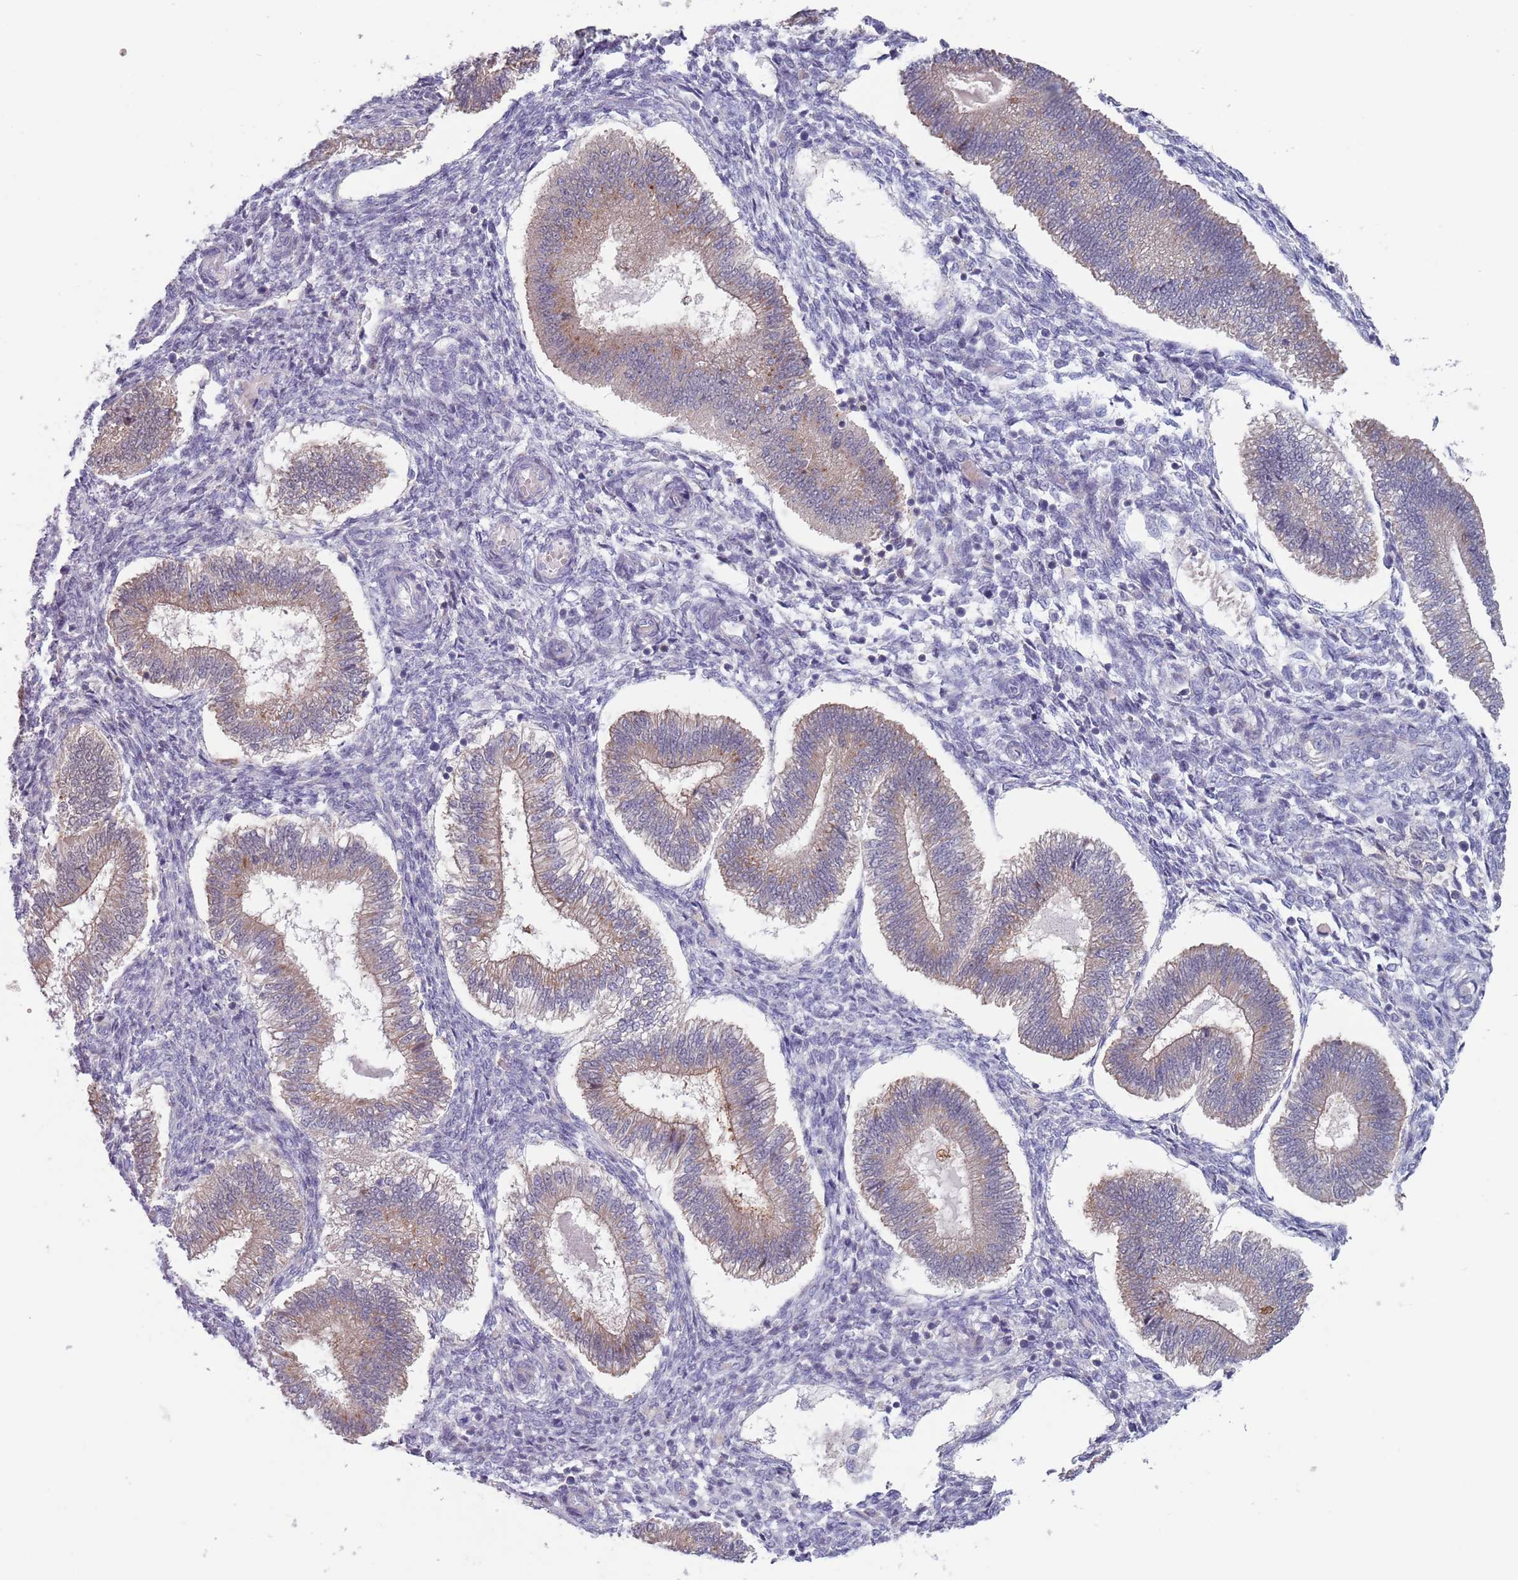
{"staining": {"intensity": "weak", "quantity": "<25%", "location": "cytoplasmic/membranous"}, "tissue": "endometrium", "cell_type": "Cells in endometrial stroma", "image_type": "normal", "snomed": [{"axis": "morphology", "description": "Normal tissue, NOS"}, {"axis": "topography", "description": "Endometrium"}], "caption": "The photomicrograph displays no staining of cells in endometrial stroma in normal endometrium.", "gene": "CLNS1A", "patient": {"sex": "female", "age": 25}}